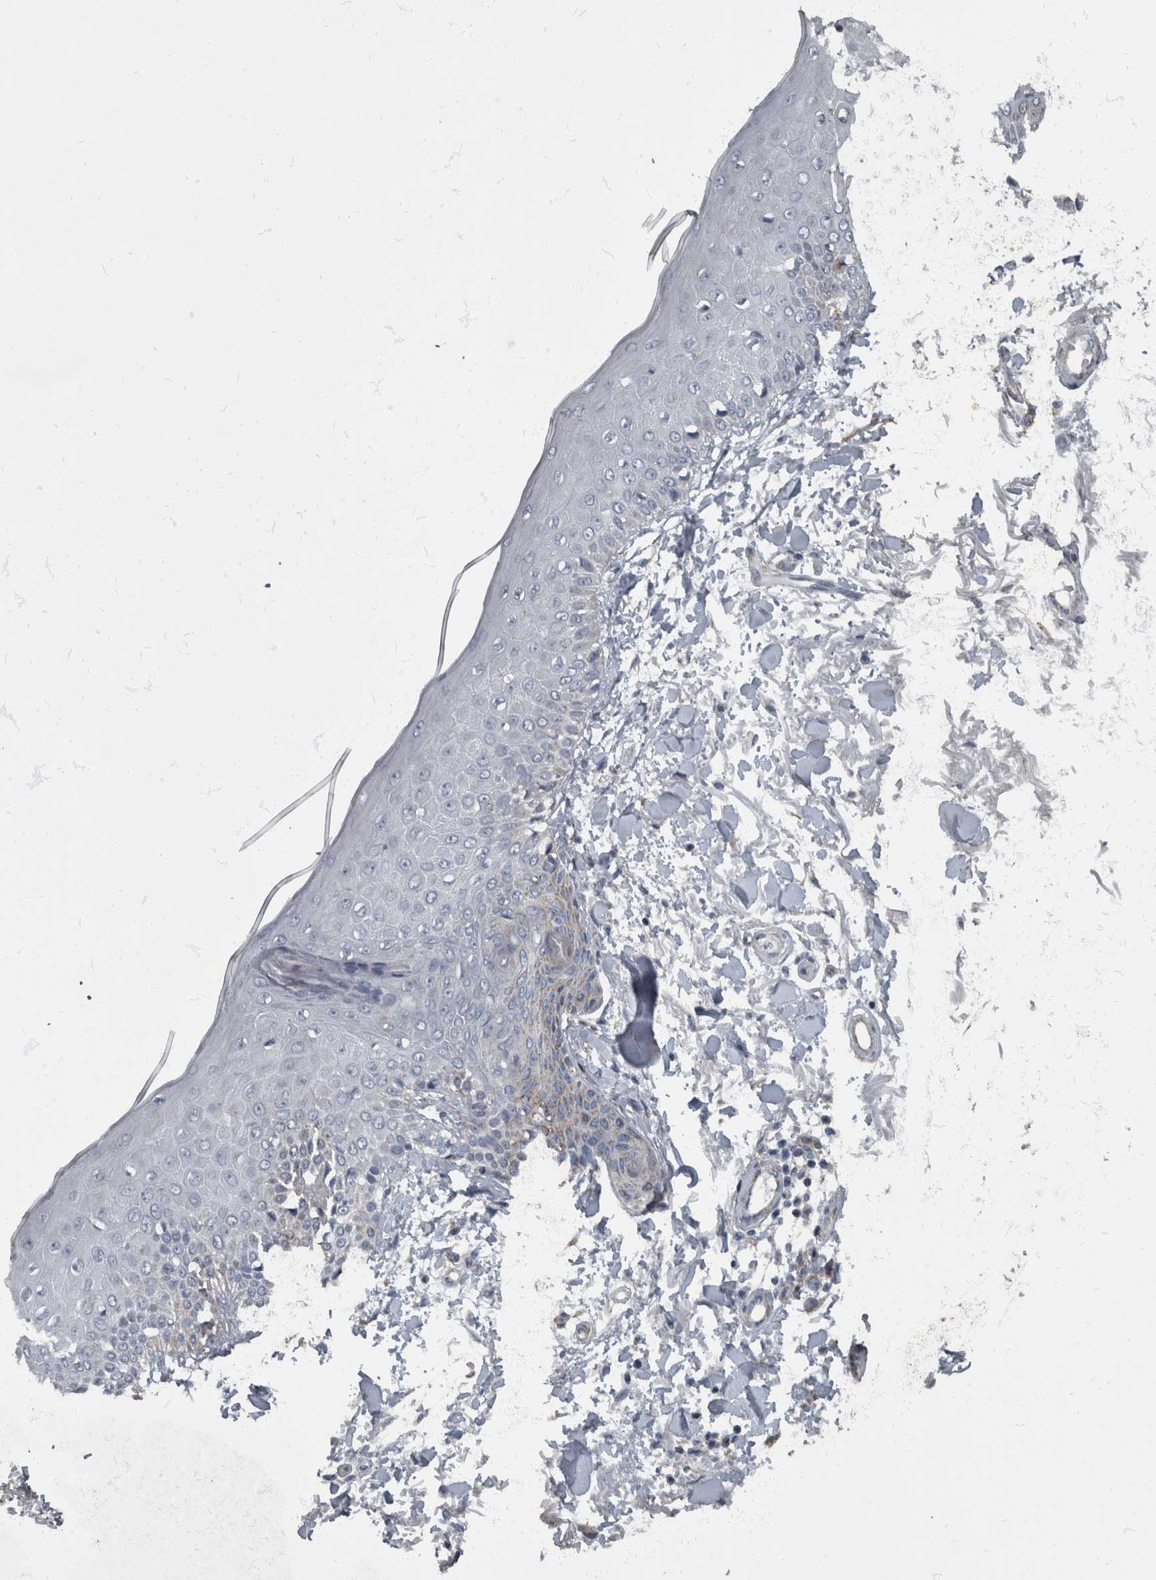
{"staining": {"intensity": "negative", "quantity": "none", "location": "none"}, "tissue": "skin", "cell_type": "Fibroblasts", "image_type": "normal", "snomed": [{"axis": "morphology", "description": "Normal tissue, NOS"}, {"axis": "morphology", "description": "Squamous cell carcinoma, NOS"}, {"axis": "topography", "description": "Skin"}, {"axis": "topography", "description": "Peripheral nerve tissue"}], "caption": "DAB (3,3'-diaminobenzidine) immunohistochemical staining of benign skin shows no significant positivity in fibroblasts. (Brightfield microscopy of DAB (3,3'-diaminobenzidine) IHC at high magnification).", "gene": "RABGGTB", "patient": {"sex": "male", "age": 83}}